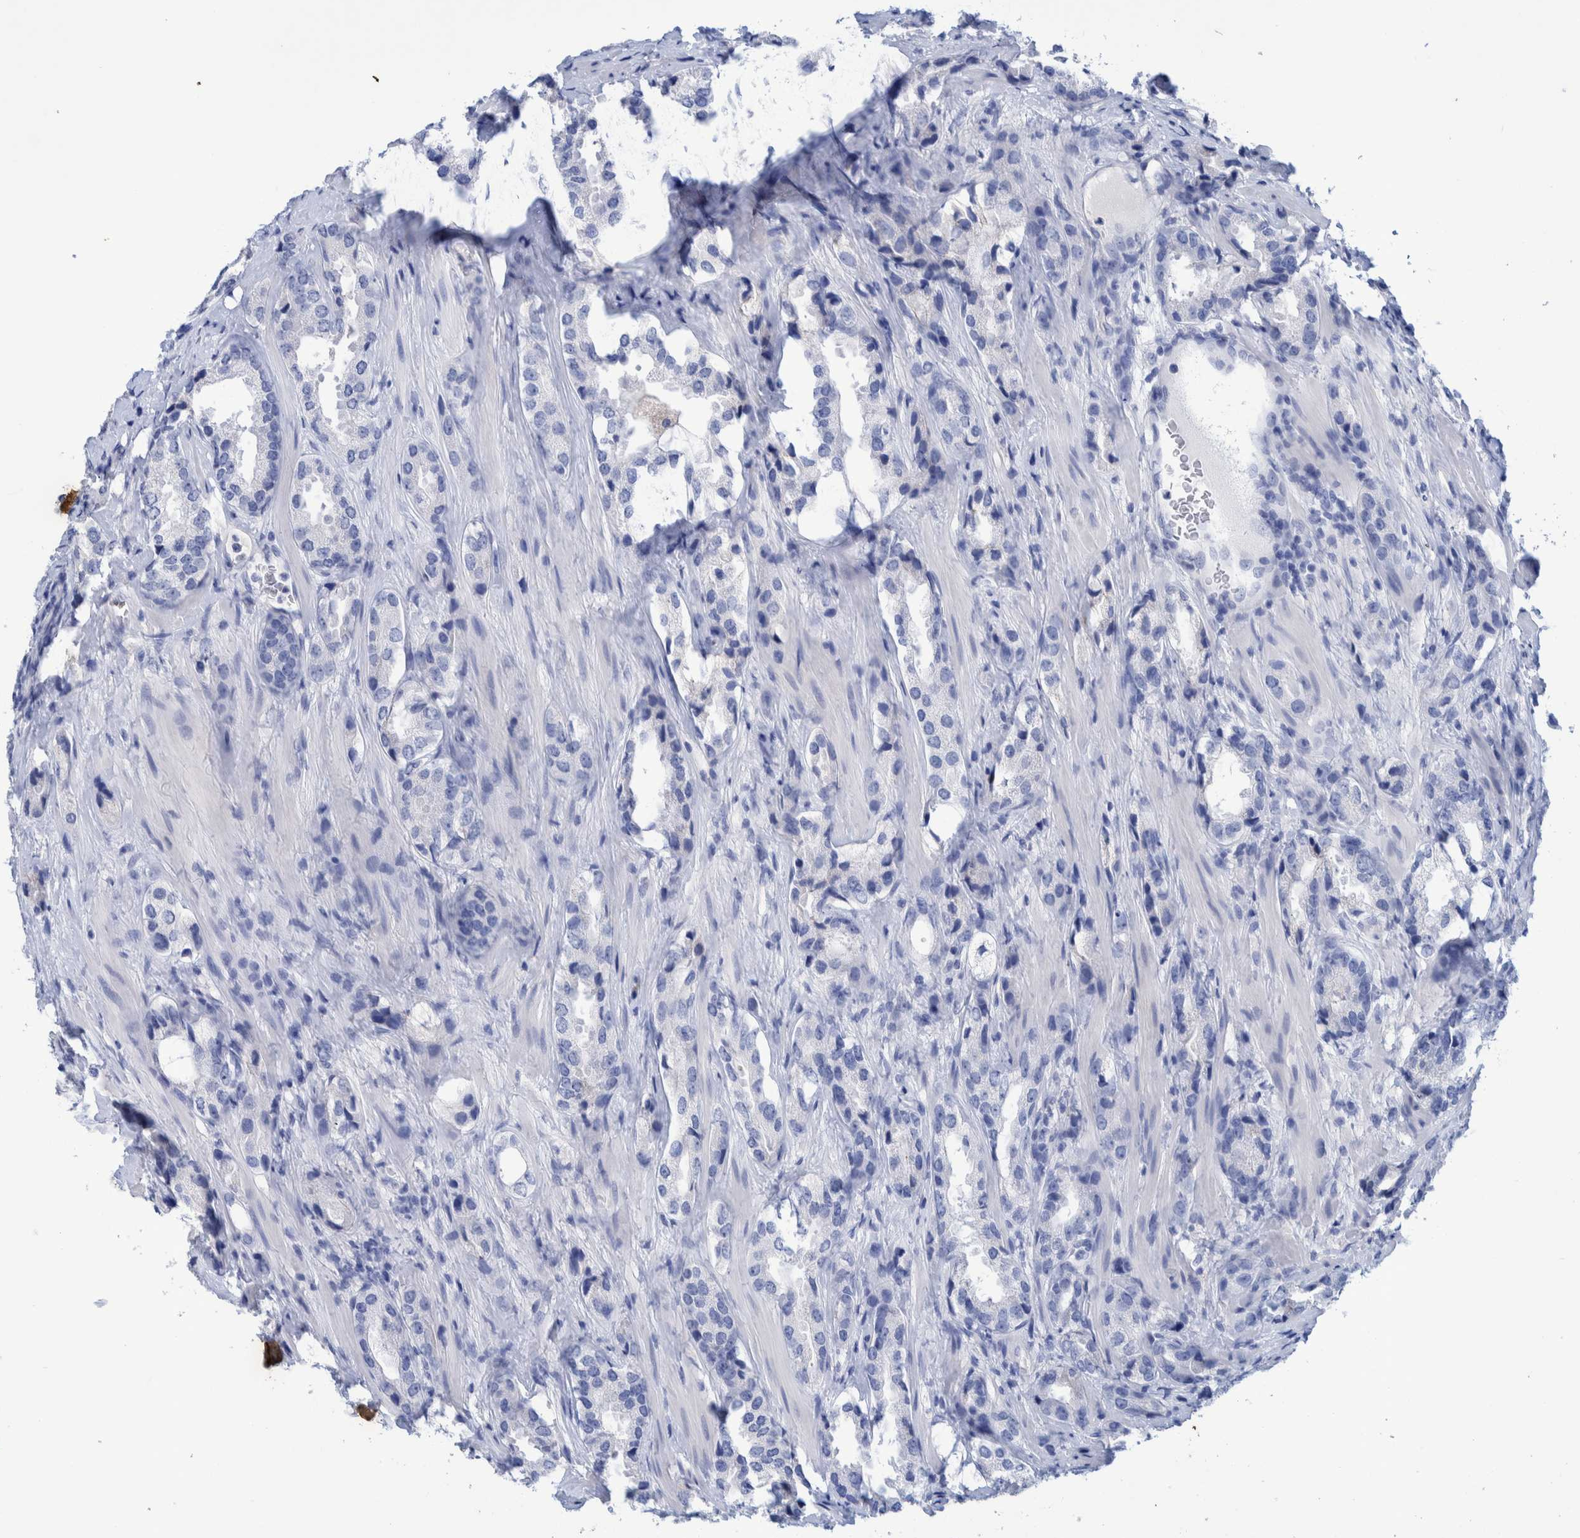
{"staining": {"intensity": "negative", "quantity": "none", "location": "none"}, "tissue": "prostate cancer", "cell_type": "Tumor cells", "image_type": "cancer", "snomed": [{"axis": "morphology", "description": "Adenocarcinoma, High grade"}, {"axis": "topography", "description": "Prostate"}], "caption": "Prostate cancer stained for a protein using immunohistochemistry (IHC) reveals no staining tumor cells.", "gene": "PERP", "patient": {"sex": "male", "age": 63}}